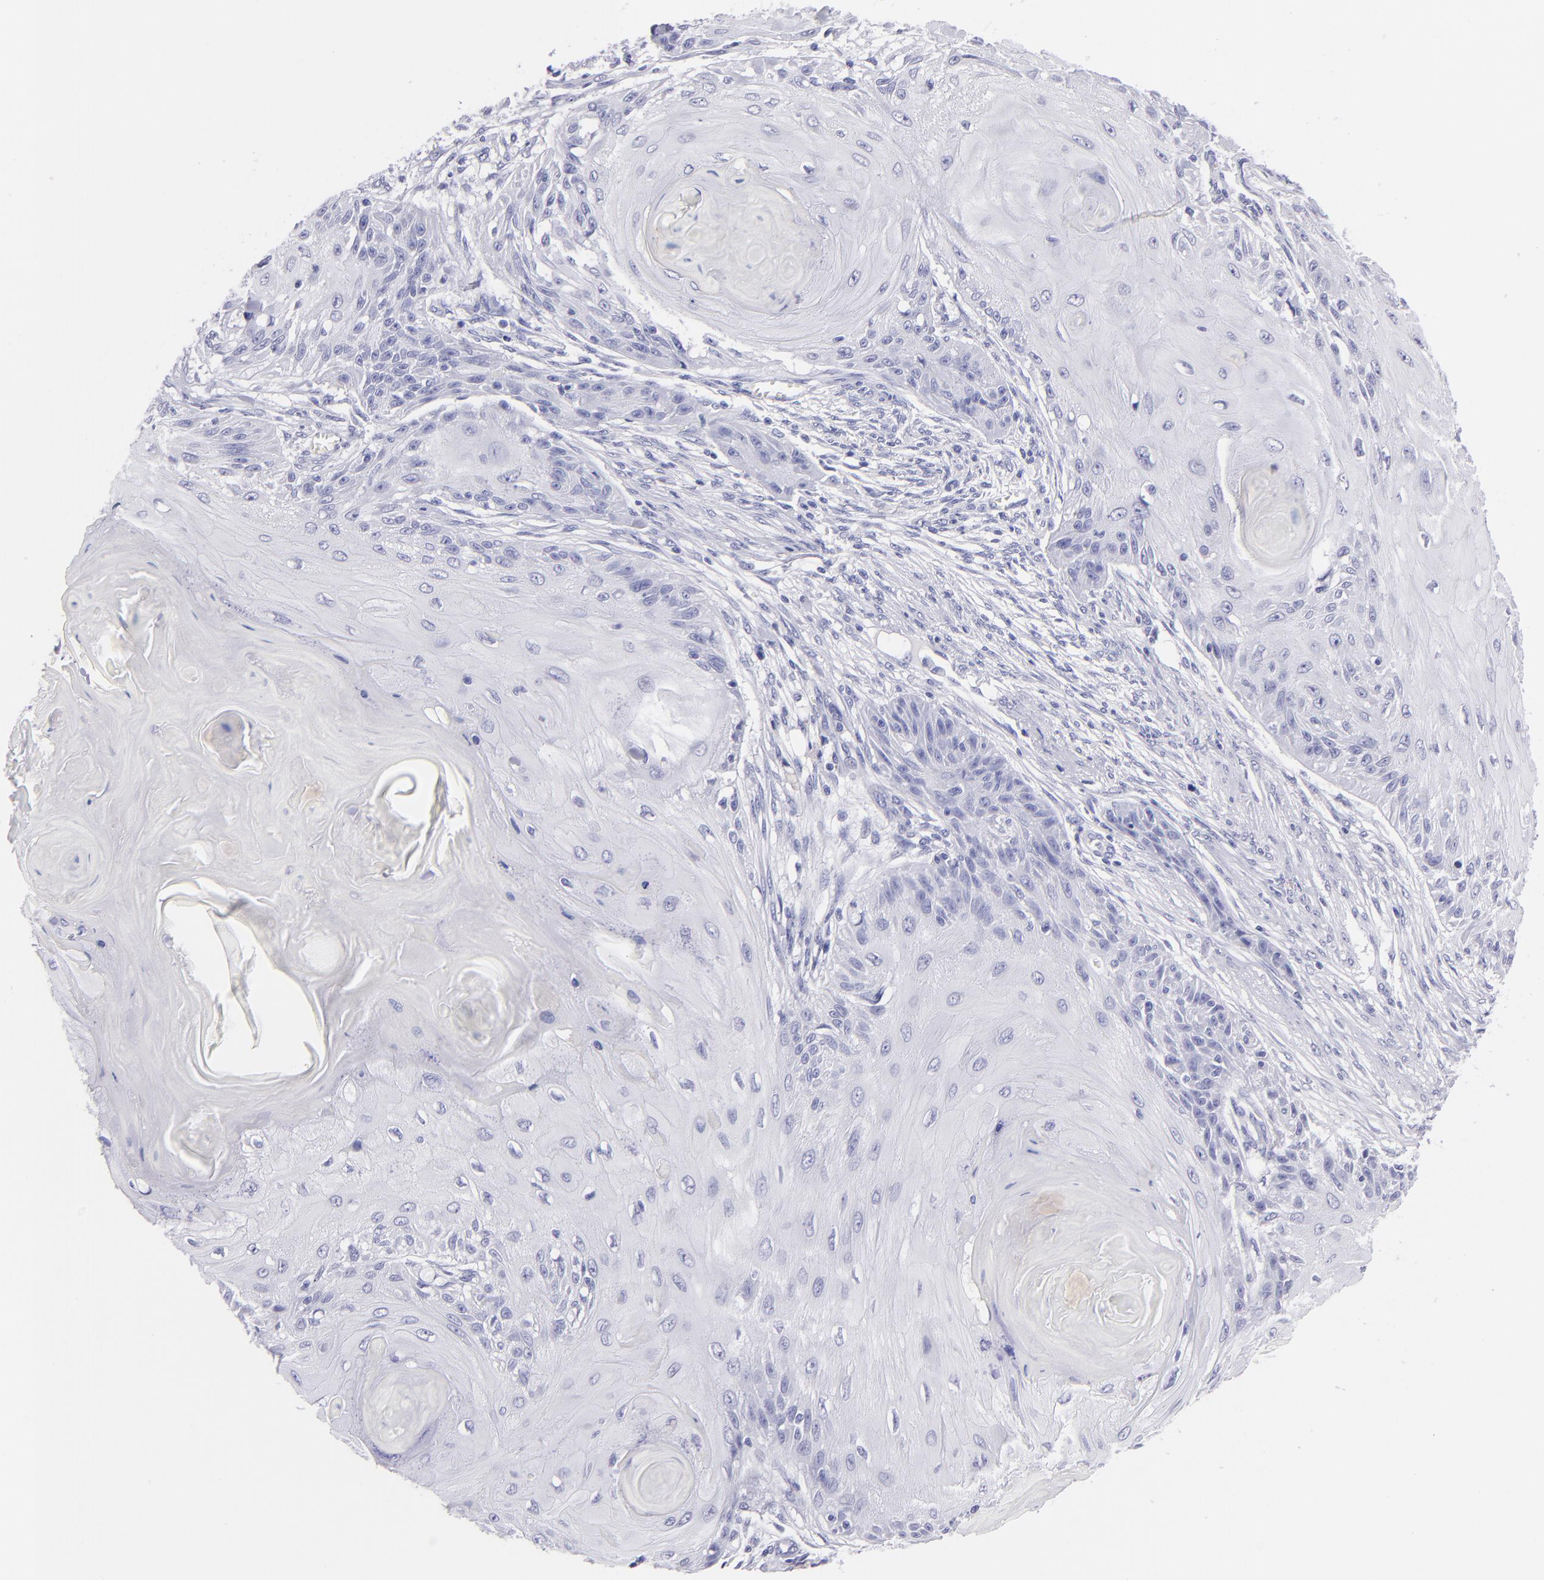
{"staining": {"intensity": "negative", "quantity": "none", "location": "none"}, "tissue": "skin cancer", "cell_type": "Tumor cells", "image_type": "cancer", "snomed": [{"axis": "morphology", "description": "Squamous cell carcinoma, NOS"}, {"axis": "topography", "description": "Skin"}], "caption": "Image shows no significant protein expression in tumor cells of skin cancer (squamous cell carcinoma). (IHC, brightfield microscopy, high magnification).", "gene": "CNP", "patient": {"sex": "female", "age": 88}}